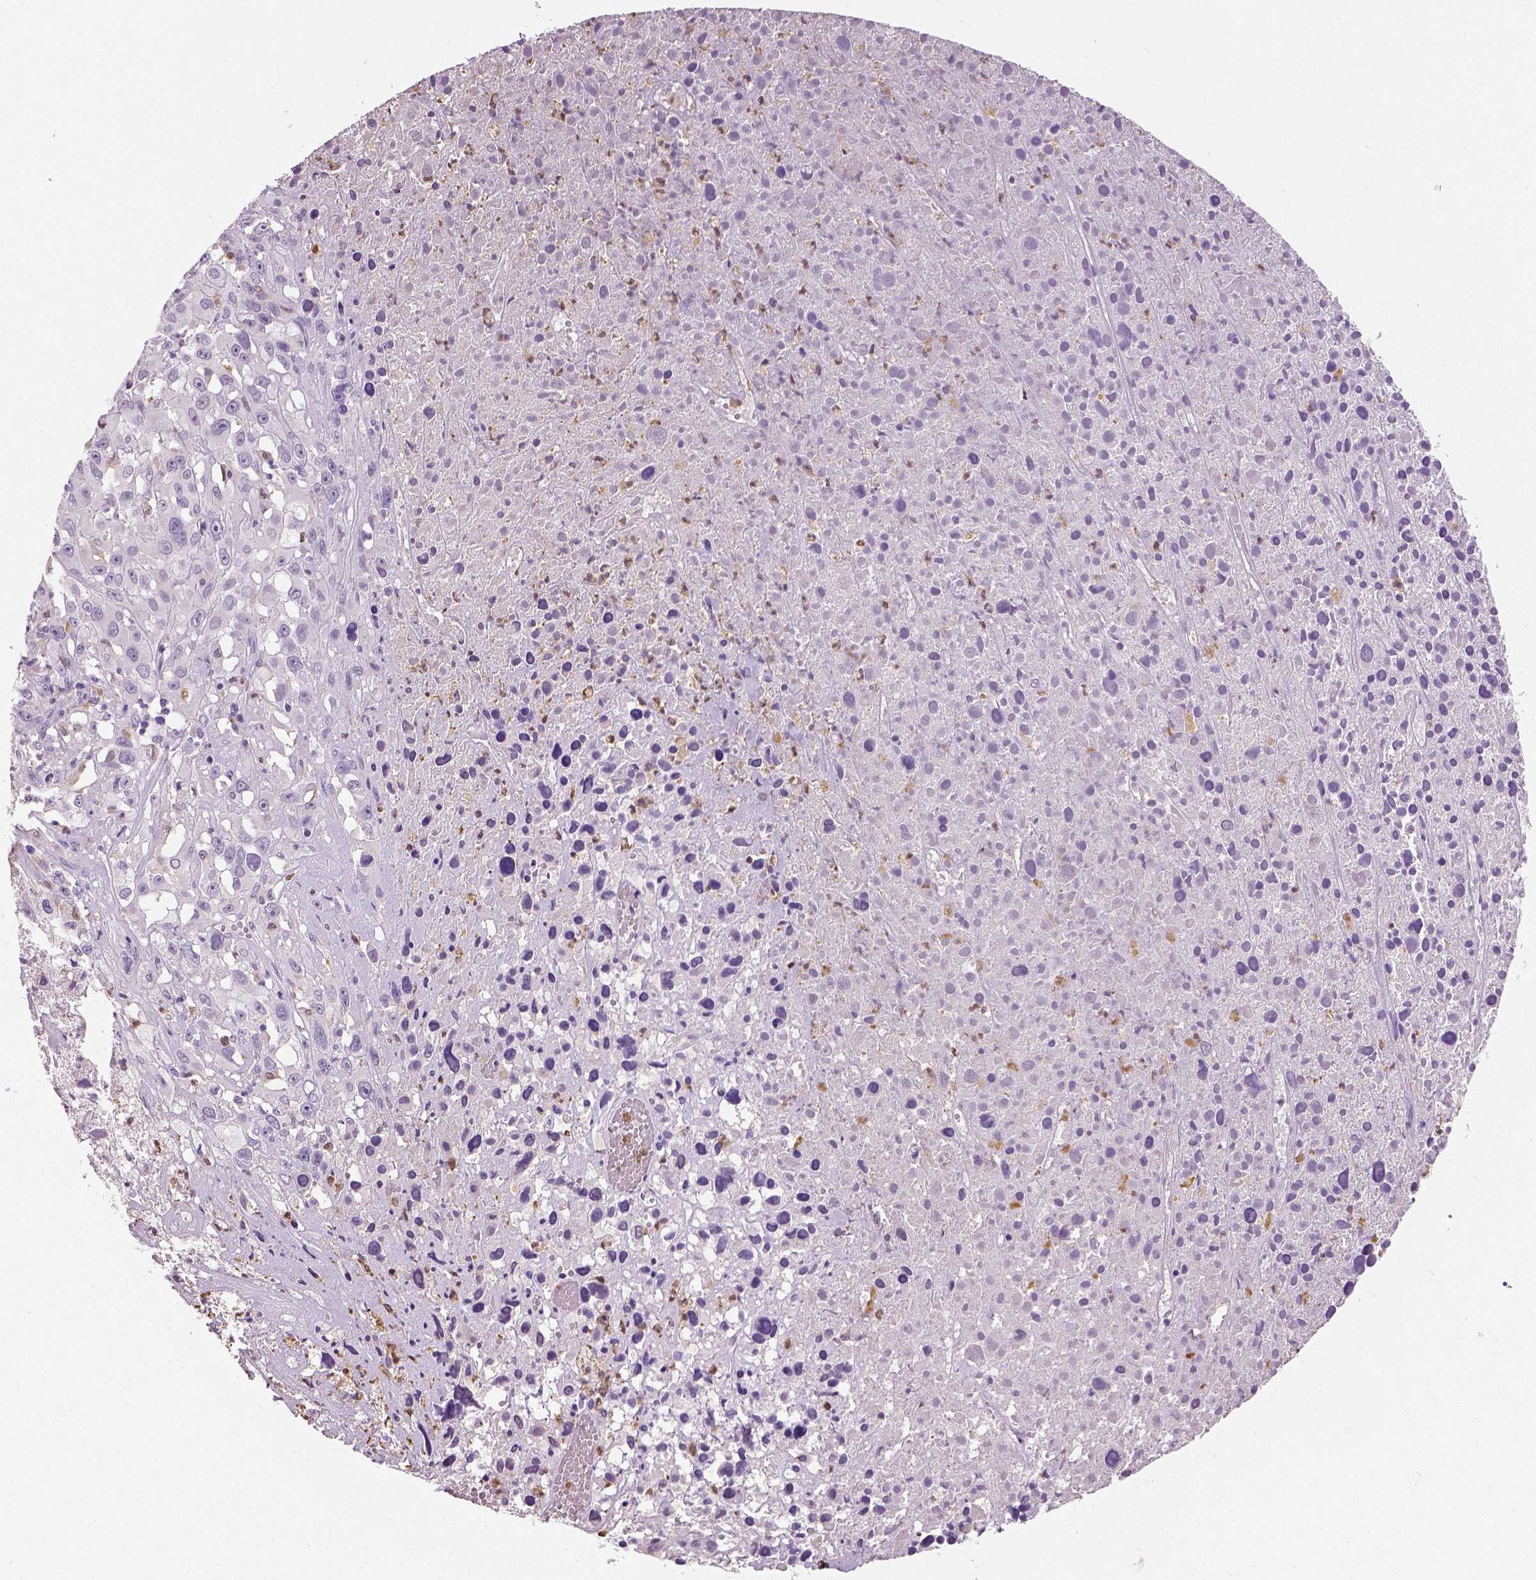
{"staining": {"intensity": "negative", "quantity": "none", "location": "none"}, "tissue": "melanoma", "cell_type": "Tumor cells", "image_type": "cancer", "snomed": [{"axis": "morphology", "description": "Malignant melanoma, Metastatic site"}, {"axis": "topography", "description": "Soft tissue"}], "caption": "The immunohistochemistry photomicrograph has no significant positivity in tumor cells of malignant melanoma (metastatic site) tissue.", "gene": "NECAB2", "patient": {"sex": "male", "age": 50}}